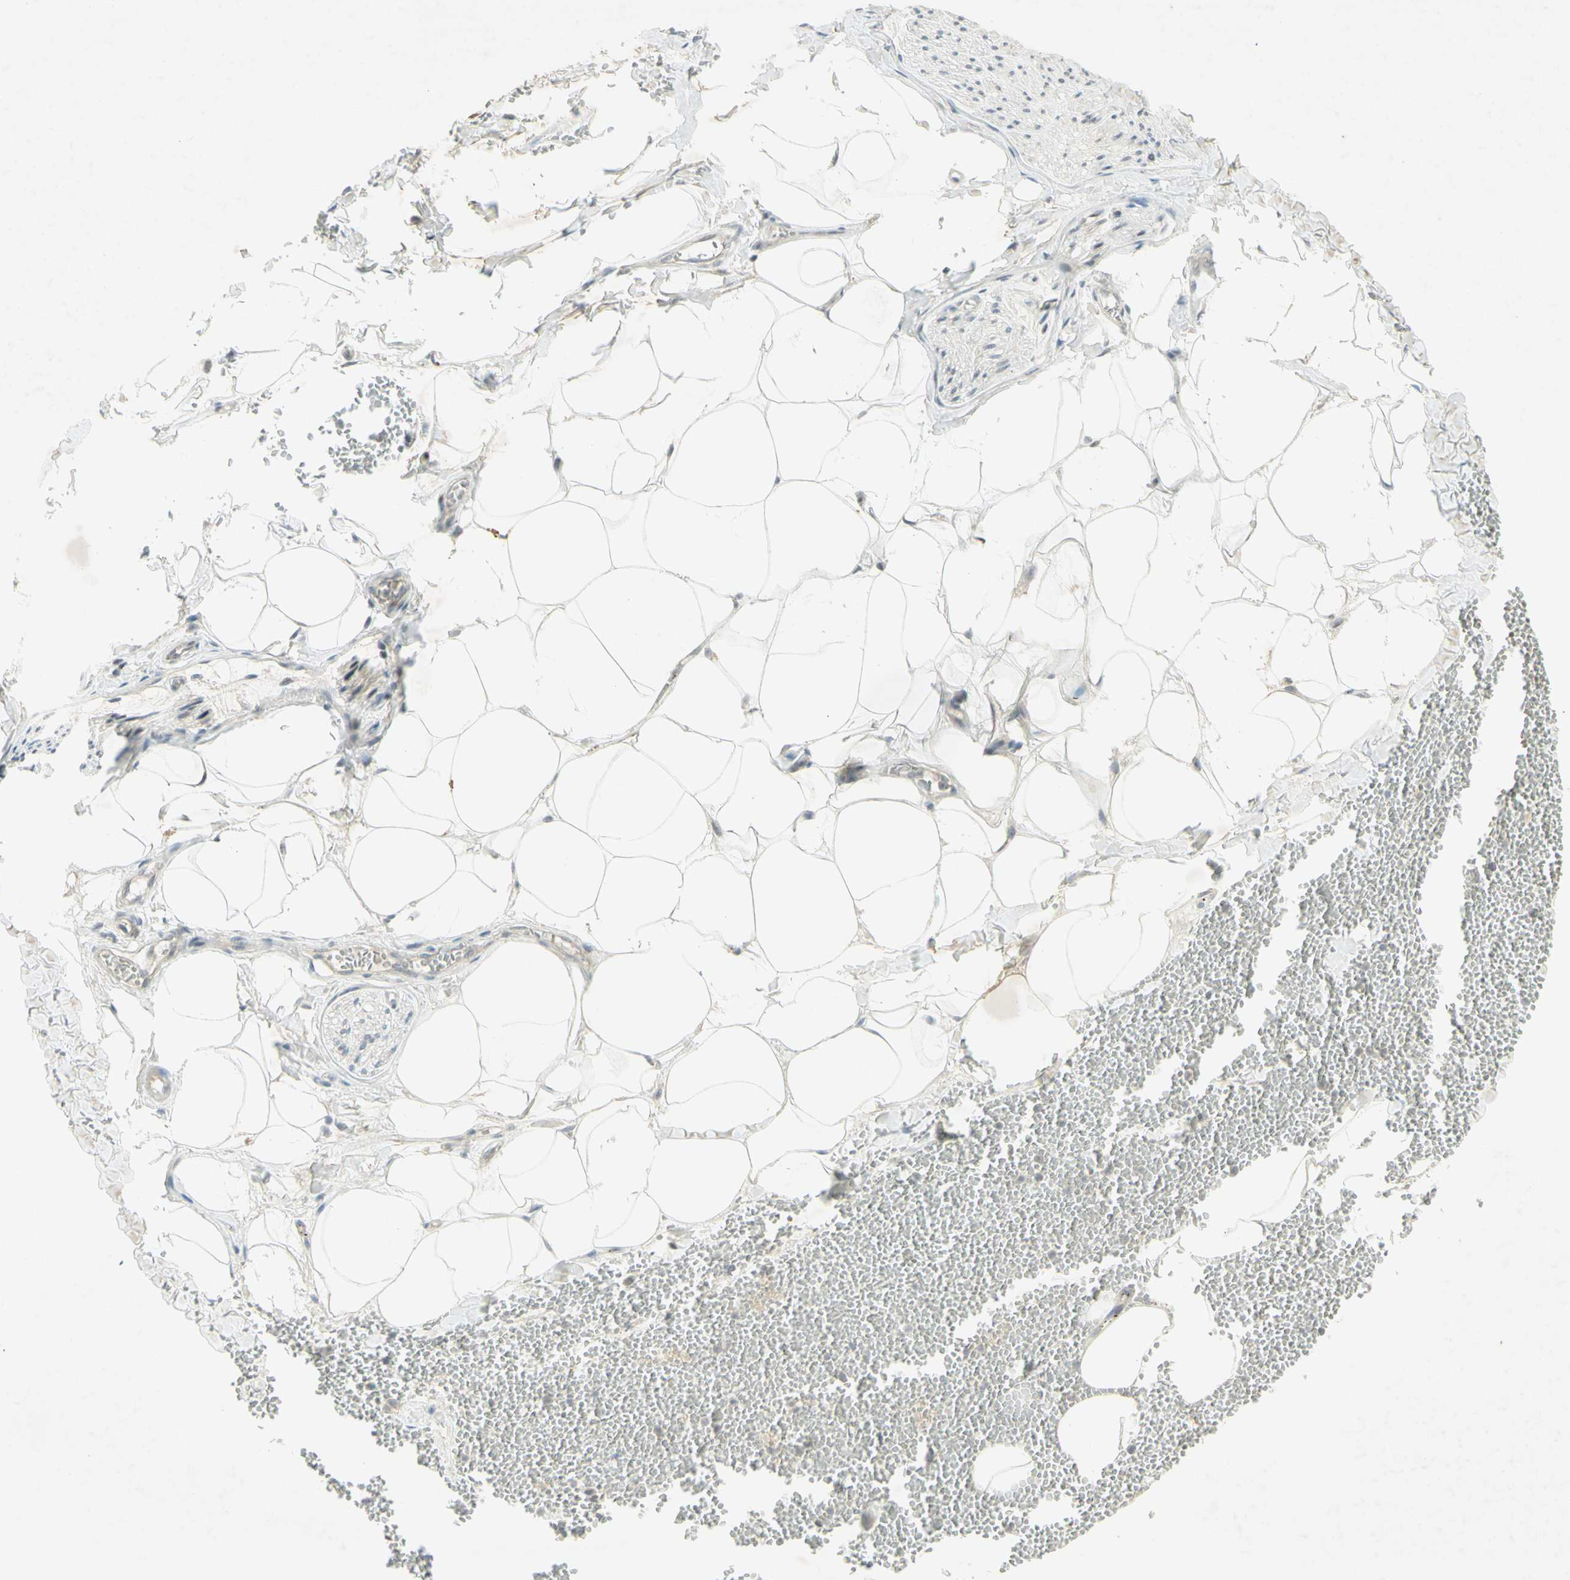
{"staining": {"intensity": "weak", "quantity": "<25%", "location": "cytoplasmic/membranous"}, "tissue": "adipose tissue", "cell_type": "Adipocytes", "image_type": "normal", "snomed": [{"axis": "morphology", "description": "Normal tissue, NOS"}, {"axis": "topography", "description": "Adipose tissue"}, {"axis": "topography", "description": "Peripheral nerve tissue"}], "caption": "Adipose tissue was stained to show a protein in brown. There is no significant expression in adipocytes. (DAB immunohistochemistry (IHC) with hematoxylin counter stain).", "gene": "ETF1", "patient": {"sex": "male", "age": 52}}